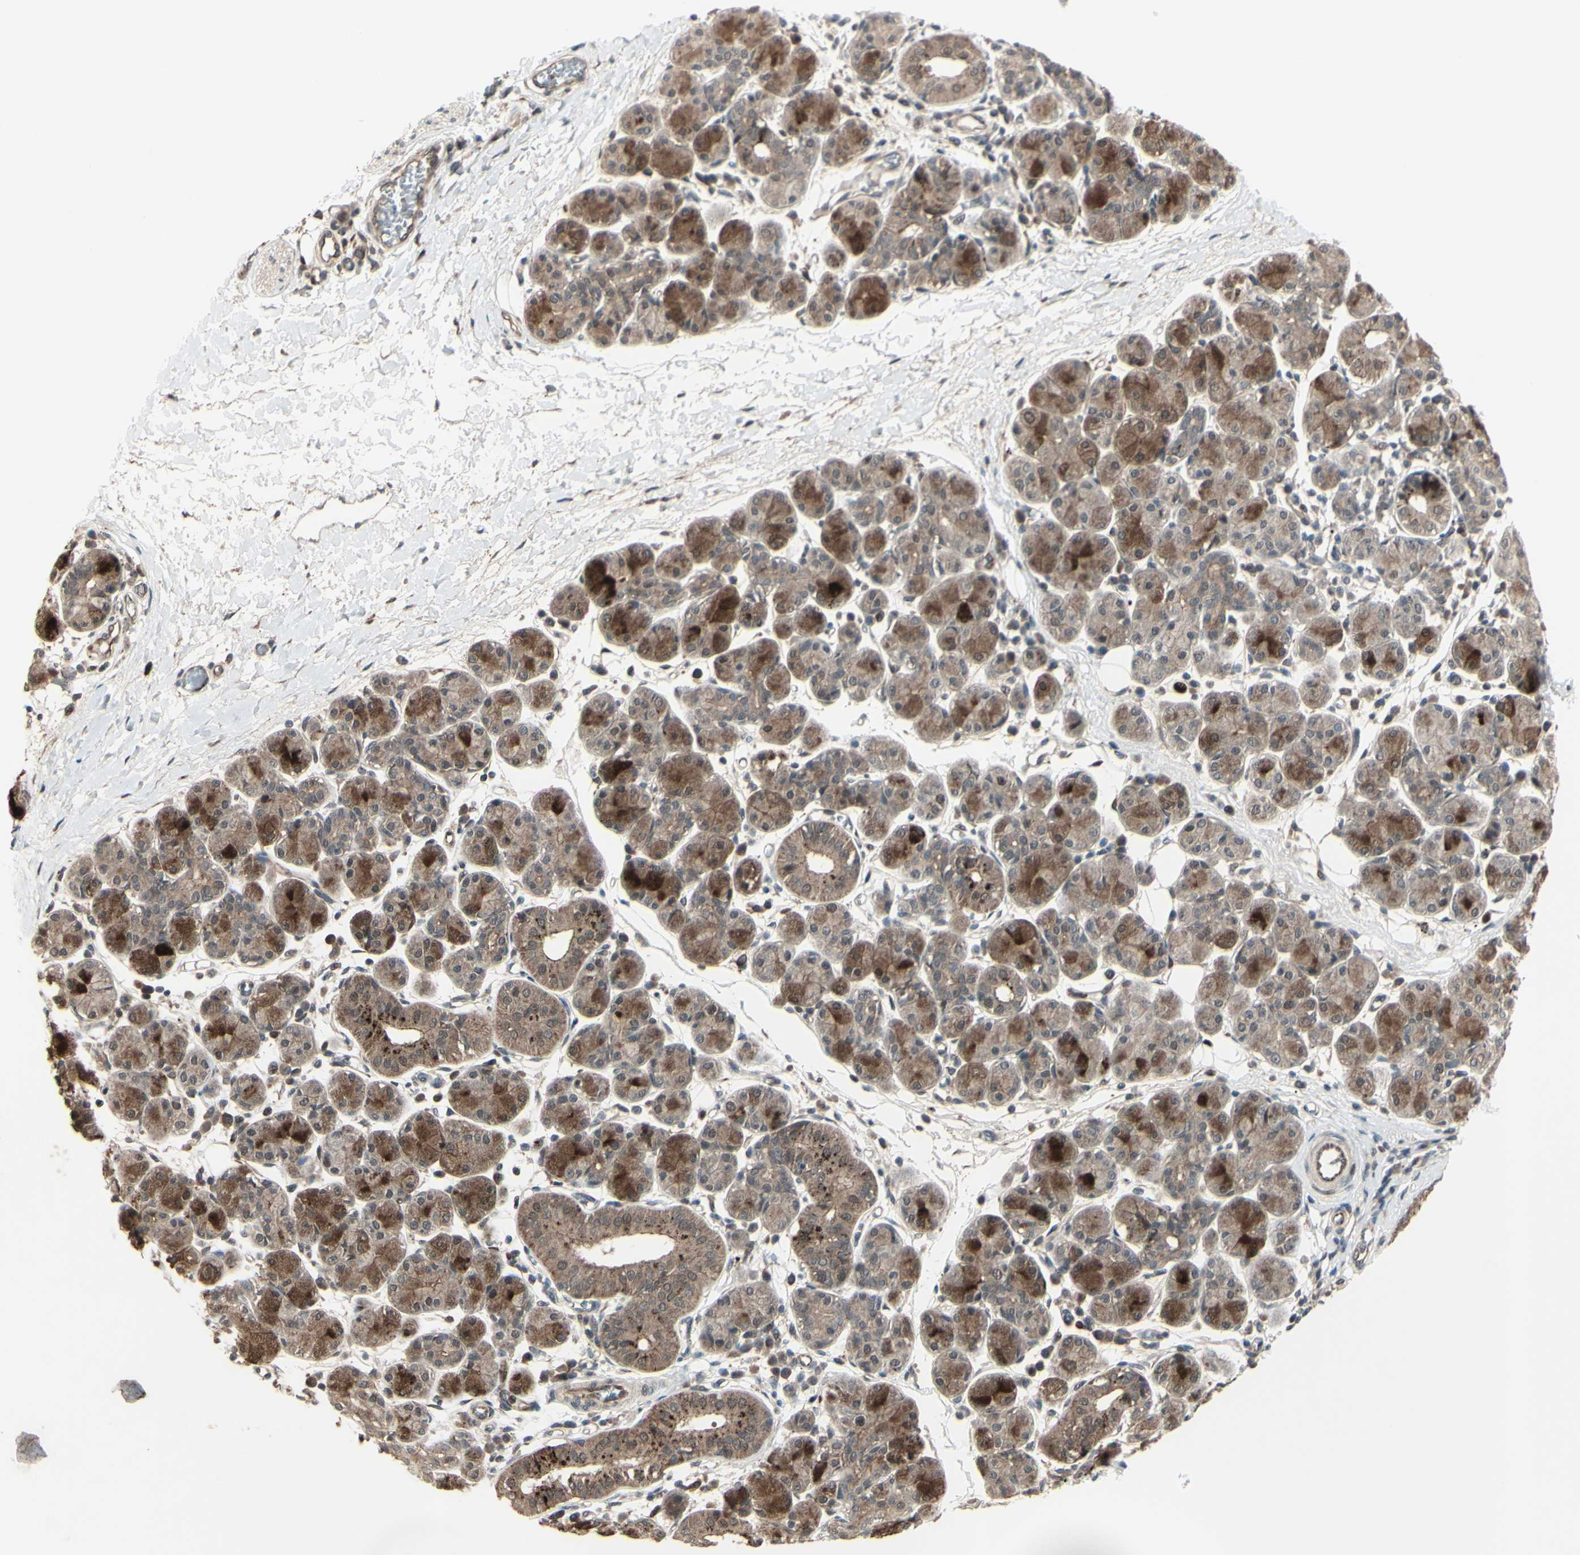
{"staining": {"intensity": "strong", "quantity": ">75%", "location": "cytoplasmic/membranous,nuclear"}, "tissue": "salivary gland", "cell_type": "Glandular cells", "image_type": "normal", "snomed": [{"axis": "morphology", "description": "Normal tissue, NOS"}, {"axis": "morphology", "description": "Inflammation, NOS"}, {"axis": "topography", "description": "Lymph node"}, {"axis": "topography", "description": "Salivary gland"}], "caption": "A high-resolution image shows immunohistochemistry (IHC) staining of benign salivary gland, which demonstrates strong cytoplasmic/membranous,nuclear positivity in approximately >75% of glandular cells. (DAB (3,3'-diaminobenzidine) IHC, brown staining for protein, blue staining for nuclei).", "gene": "MLF2", "patient": {"sex": "male", "age": 3}}